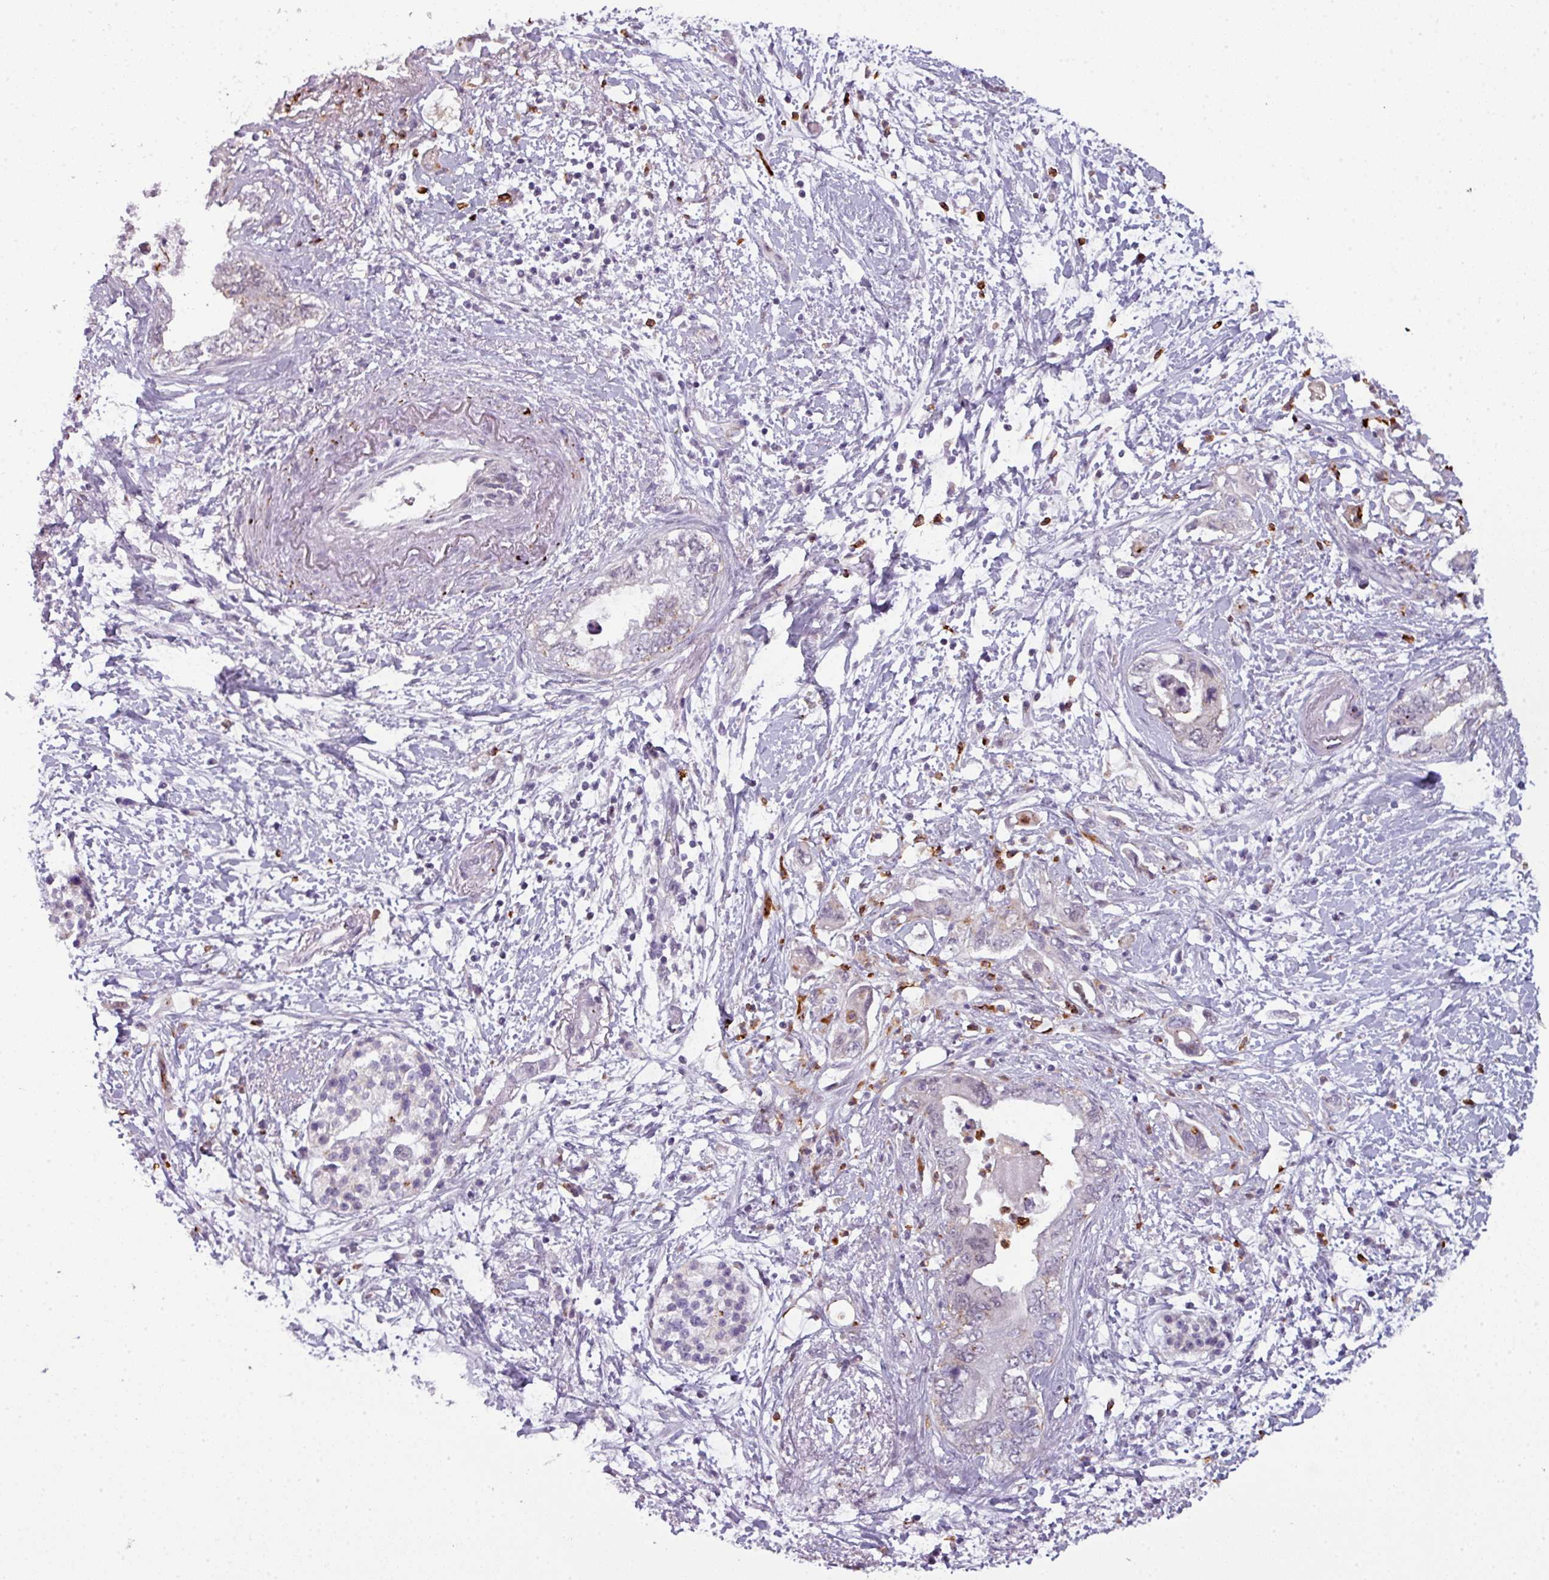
{"staining": {"intensity": "negative", "quantity": "none", "location": "none"}, "tissue": "pancreatic cancer", "cell_type": "Tumor cells", "image_type": "cancer", "snomed": [{"axis": "morphology", "description": "Adenocarcinoma, NOS"}, {"axis": "topography", "description": "Pancreas"}], "caption": "This is a histopathology image of immunohistochemistry staining of pancreatic cancer, which shows no positivity in tumor cells.", "gene": "TMEFF1", "patient": {"sex": "female", "age": 73}}